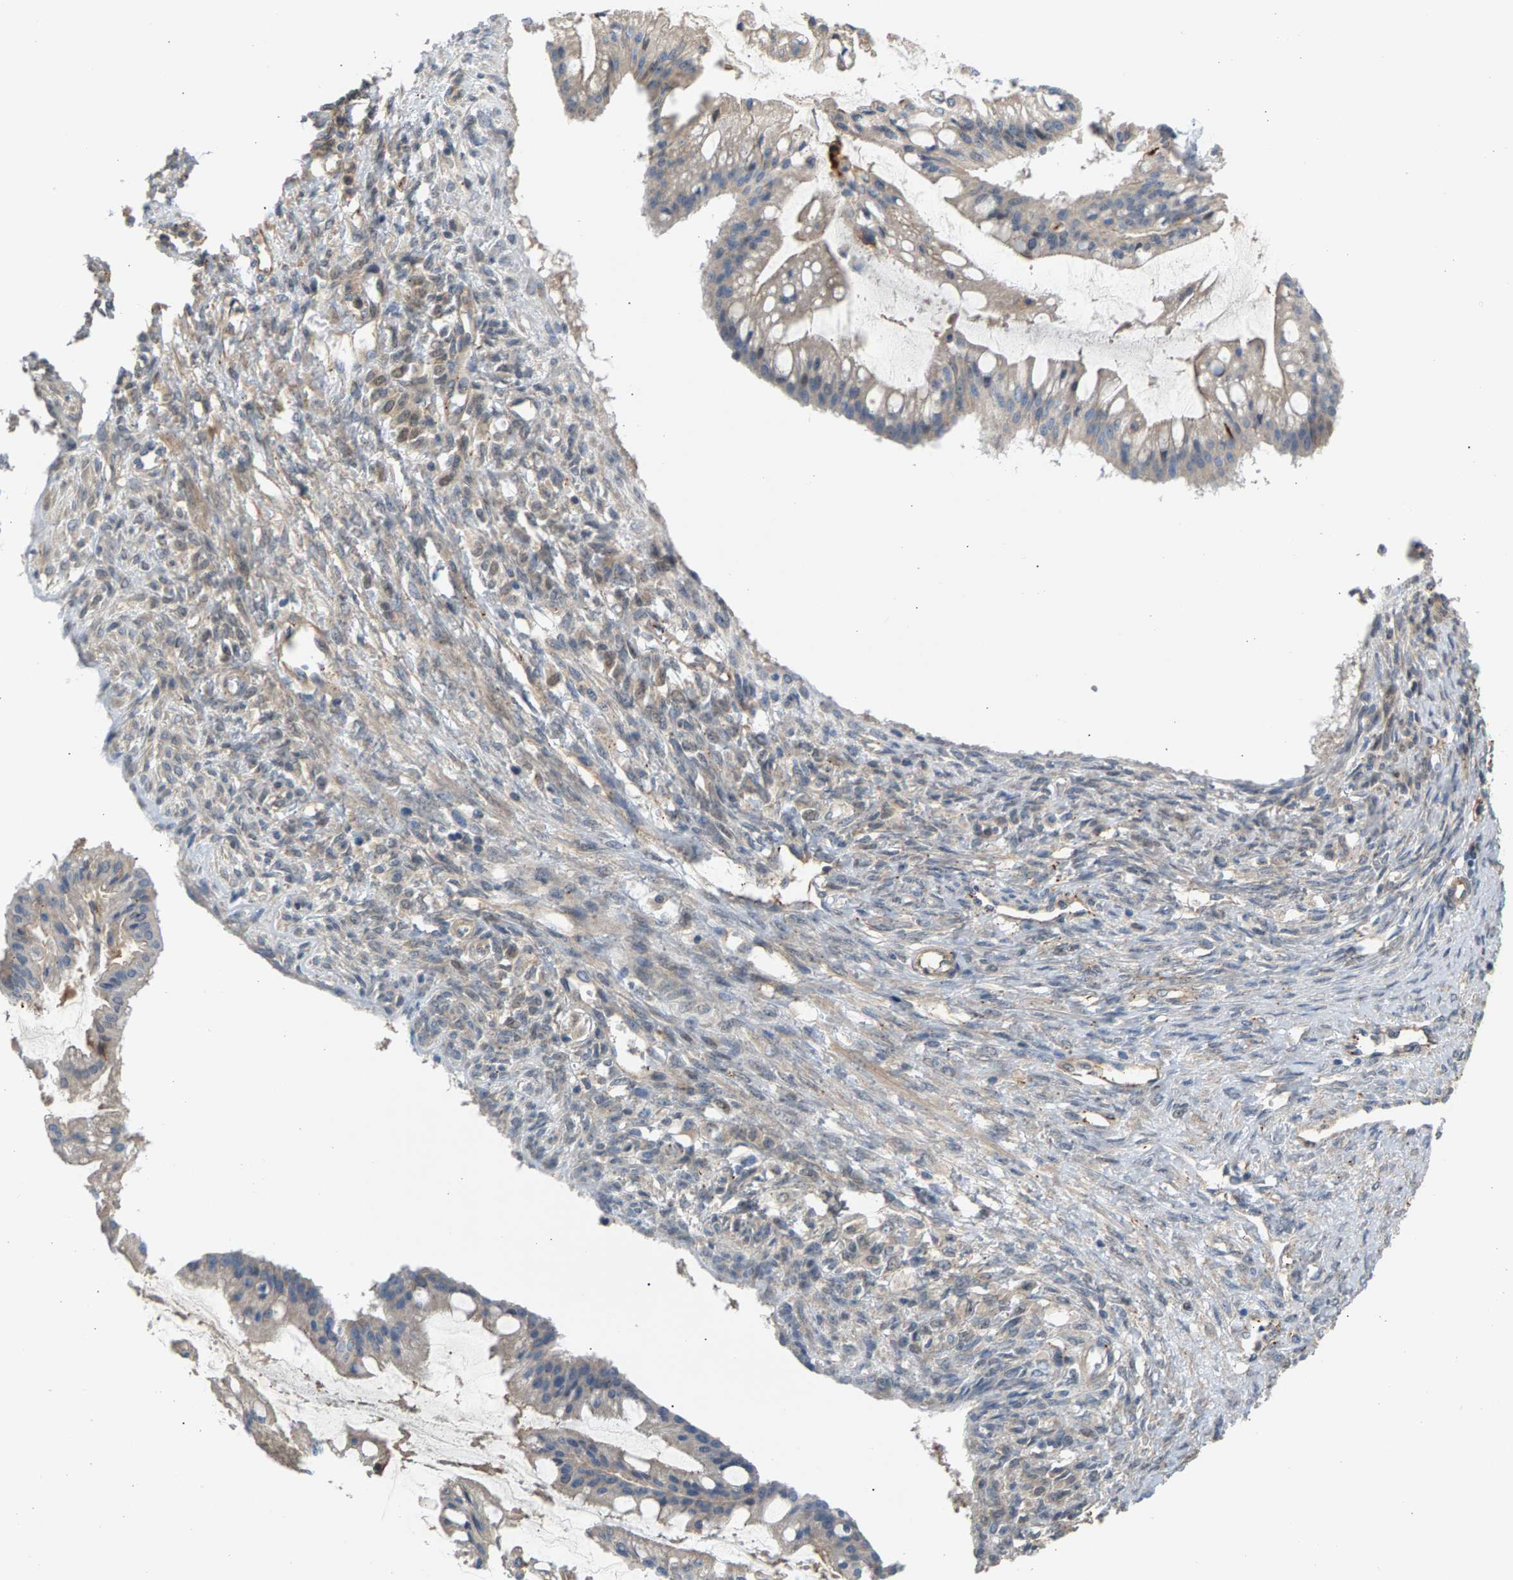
{"staining": {"intensity": "negative", "quantity": "none", "location": "none"}, "tissue": "ovarian cancer", "cell_type": "Tumor cells", "image_type": "cancer", "snomed": [{"axis": "morphology", "description": "Cystadenocarcinoma, mucinous, NOS"}, {"axis": "topography", "description": "Ovary"}], "caption": "Human ovarian cancer (mucinous cystadenocarcinoma) stained for a protein using IHC reveals no staining in tumor cells.", "gene": "KRTAP27-1", "patient": {"sex": "female", "age": 73}}